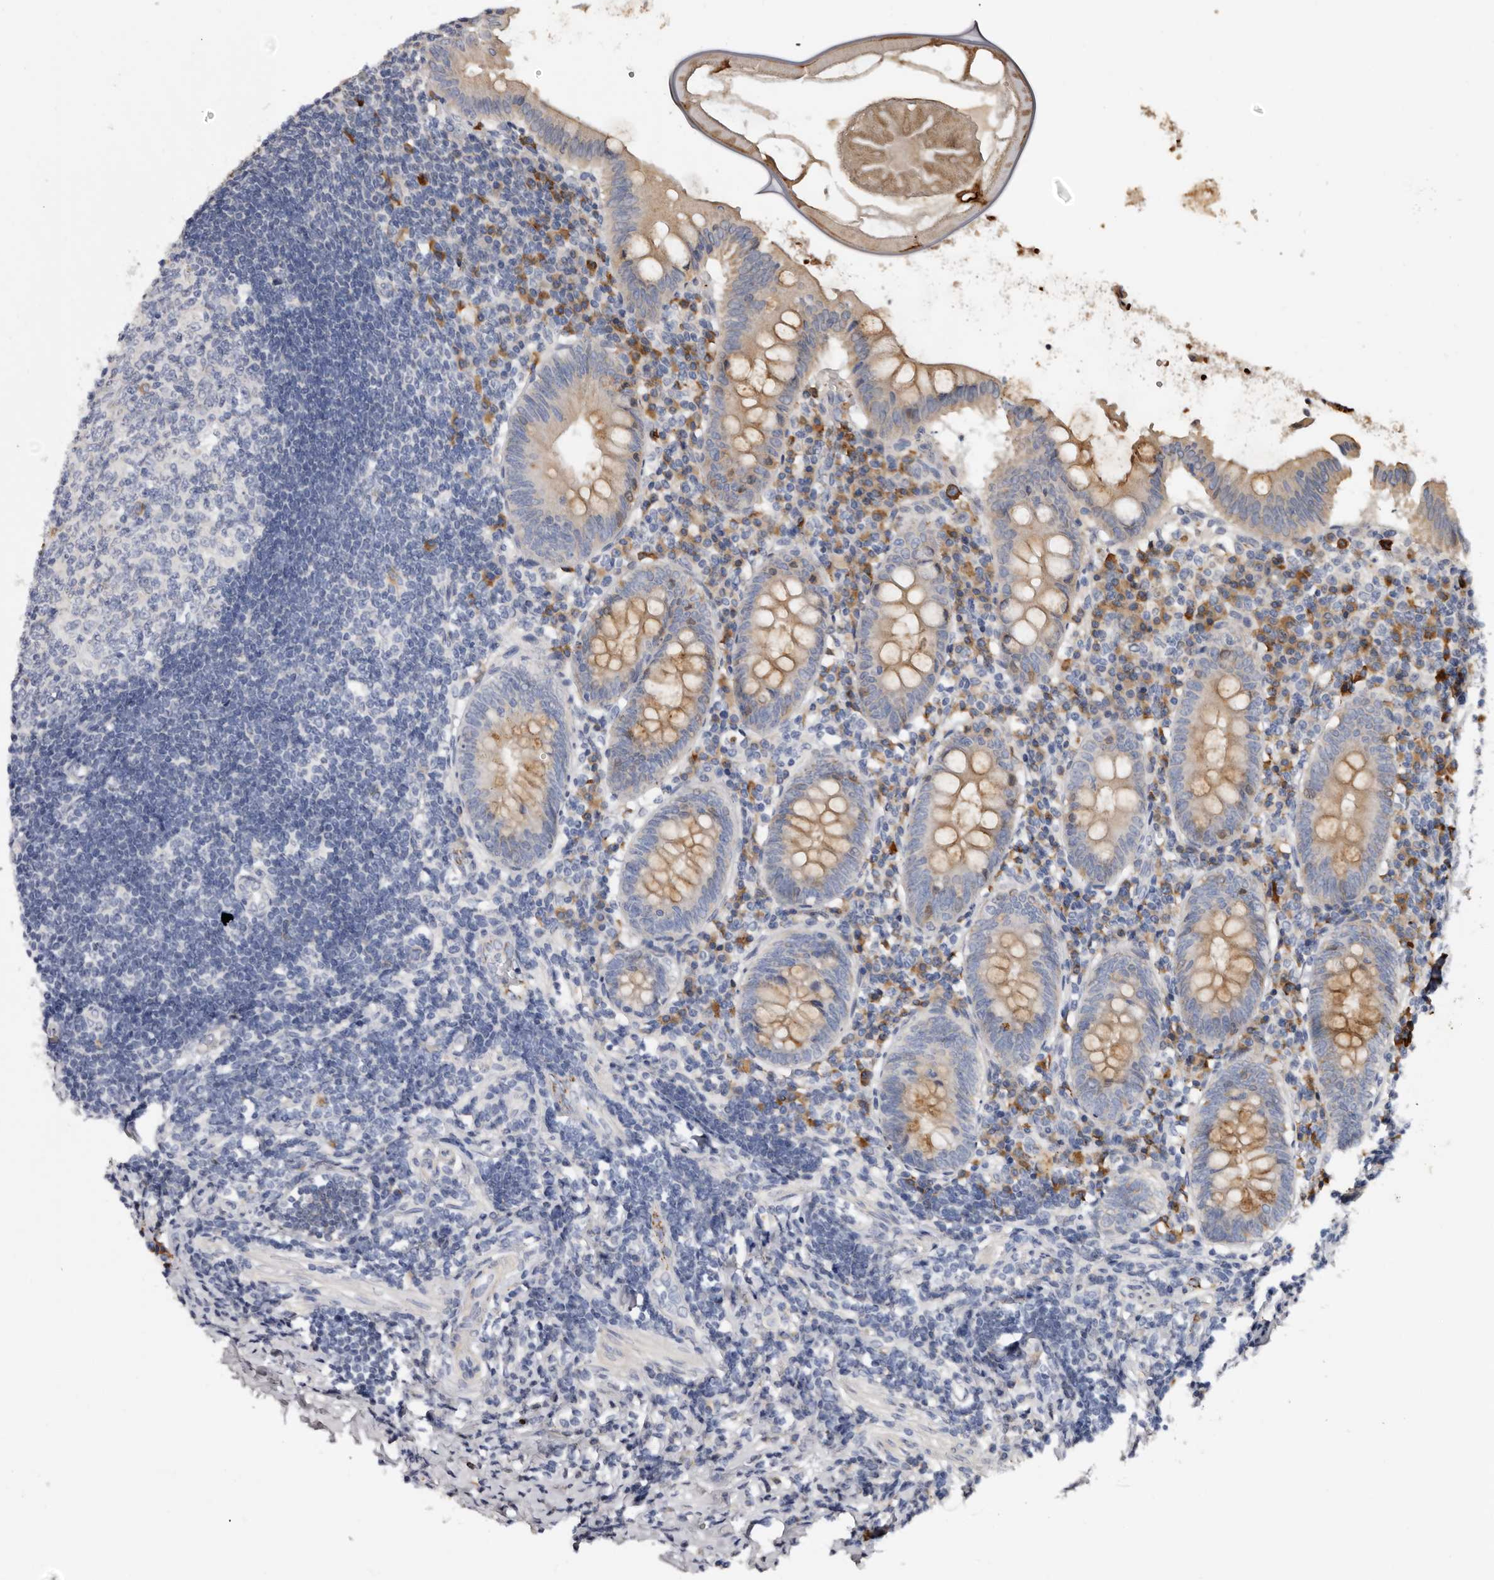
{"staining": {"intensity": "moderate", "quantity": "25%-75%", "location": "cytoplasmic/membranous"}, "tissue": "appendix", "cell_type": "Glandular cells", "image_type": "normal", "snomed": [{"axis": "morphology", "description": "Normal tissue, NOS"}, {"axis": "topography", "description": "Appendix"}], "caption": "Immunohistochemical staining of normal appendix shows 25%-75% levels of moderate cytoplasmic/membranous protein positivity in approximately 25%-75% of glandular cells.", "gene": "SPTA1", "patient": {"sex": "female", "age": 54}}